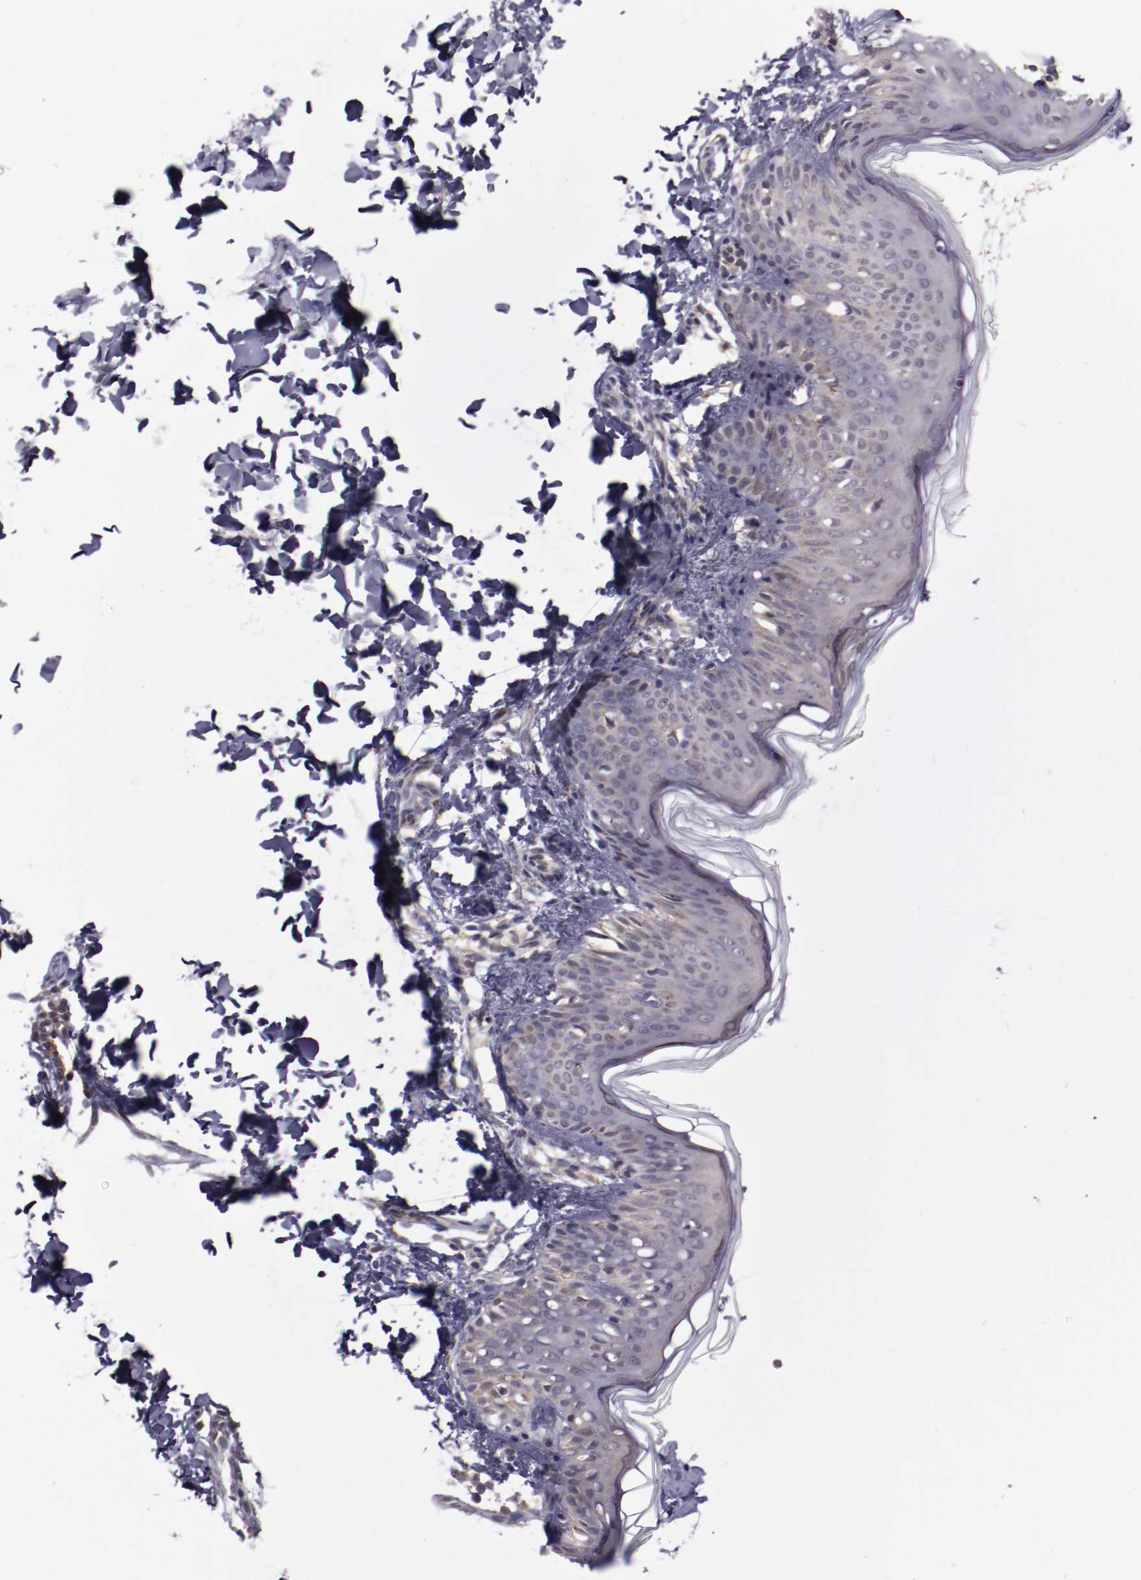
{"staining": {"intensity": "negative", "quantity": "none", "location": "none"}, "tissue": "skin", "cell_type": "Fibroblasts", "image_type": "normal", "snomed": [{"axis": "morphology", "description": "Normal tissue, NOS"}, {"axis": "topography", "description": "Skin"}], "caption": "An image of skin stained for a protein shows no brown staining in fibroblasts. (Immunohistochemistry, brightfield microscopy, high magnification).", "gene": "FTSJ1", "patient": {"sex": "female", "age": 4}}